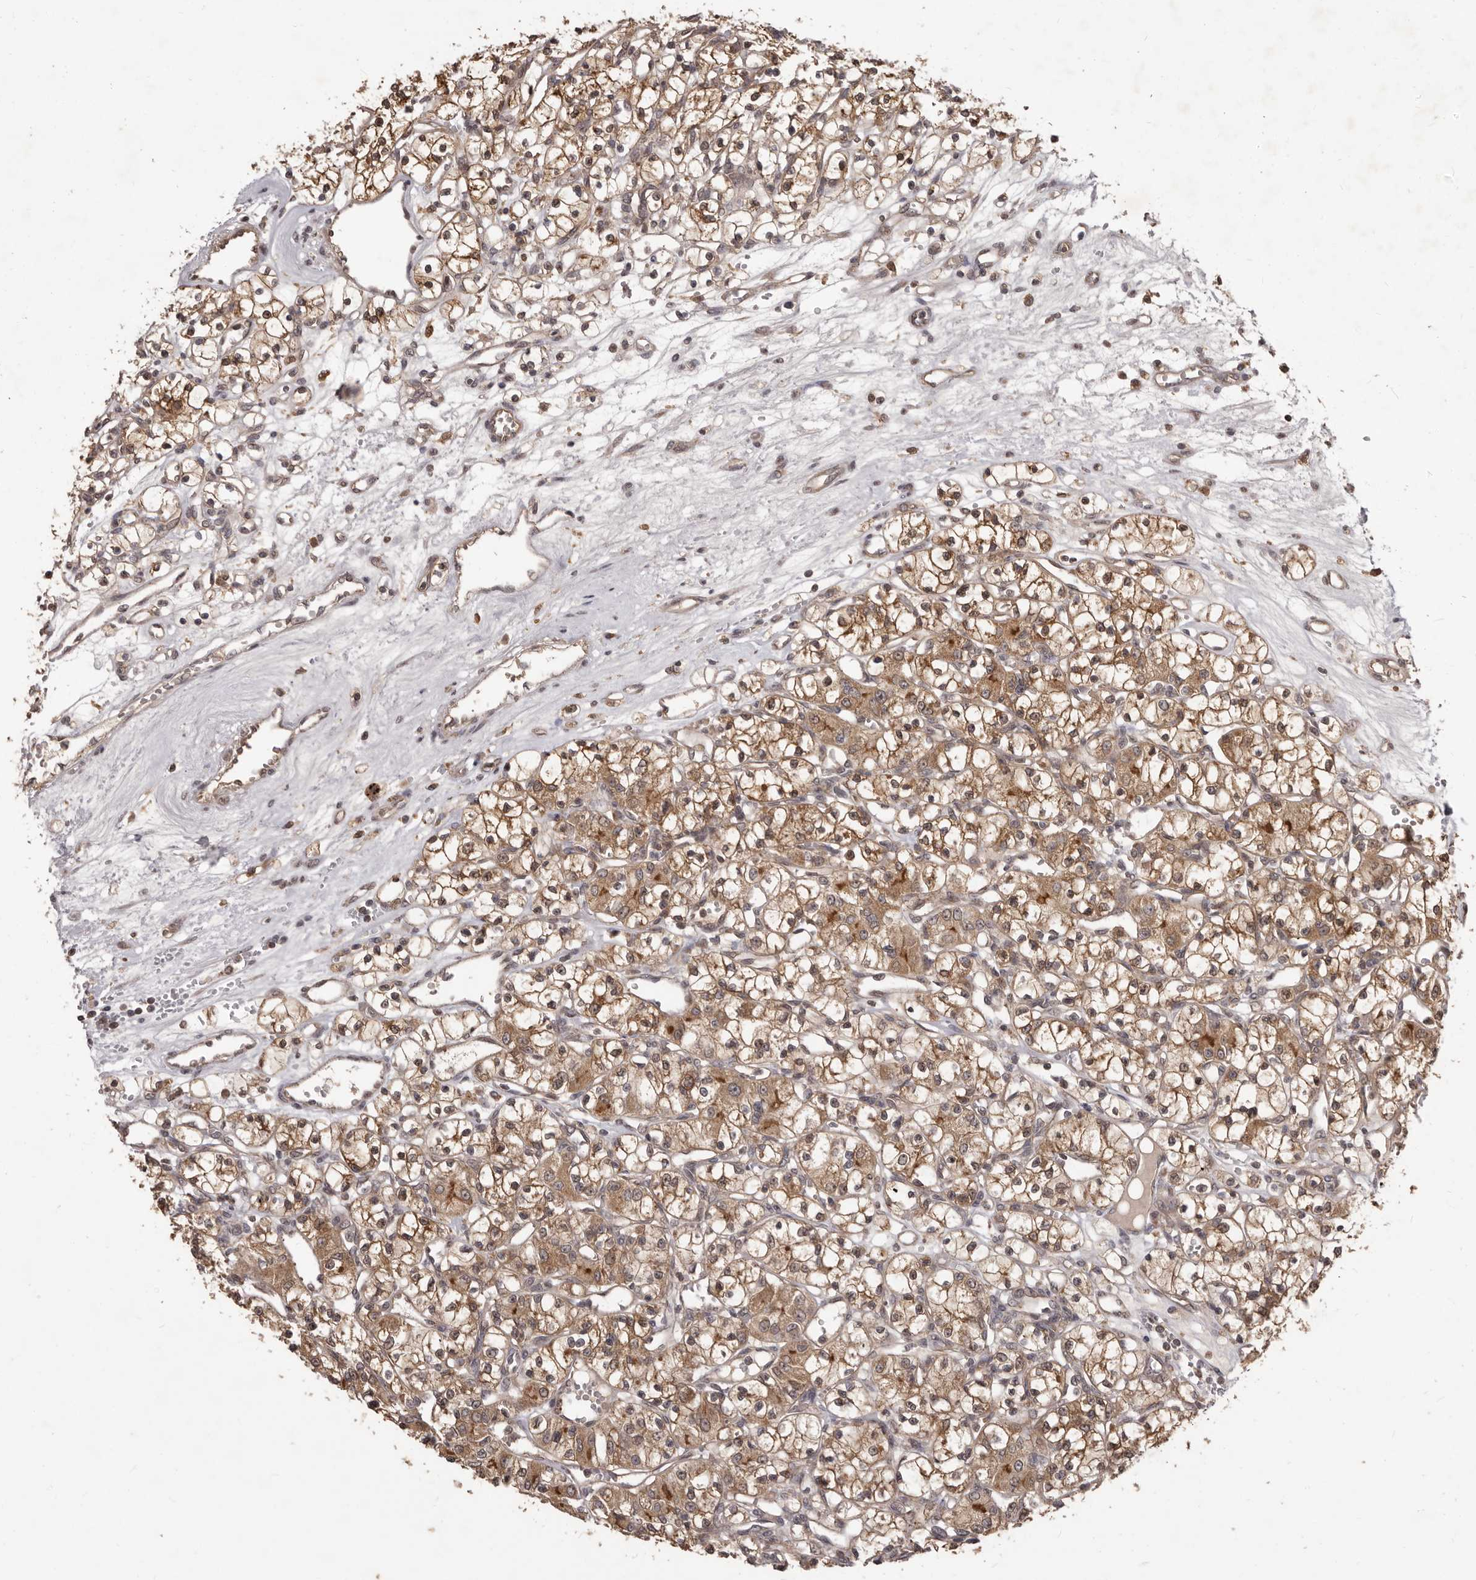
{"staining": {"intensity": "moderate", "quantity": ">75%", "location": "cytoplasmic/membranous"}, "tissue": "renal cancer", "cell_type": "Tumor cells", "image_type": "cancer", "snomed": [{"axis": "morphology", "description": "Adenocarcinoma, NOS"}, {"axis": "topography", "description": "Kidney"}], "caption": "A photomicrograph of human renal cancer stained for a protein exhibits moderate cytoplasmic/membranous brown staining in tumor cells. The protein of interest is shown in brown color, while the nuclei are stained blue.", "gene": "MTO1", "patient": {"sex": "female", "age": 59}}